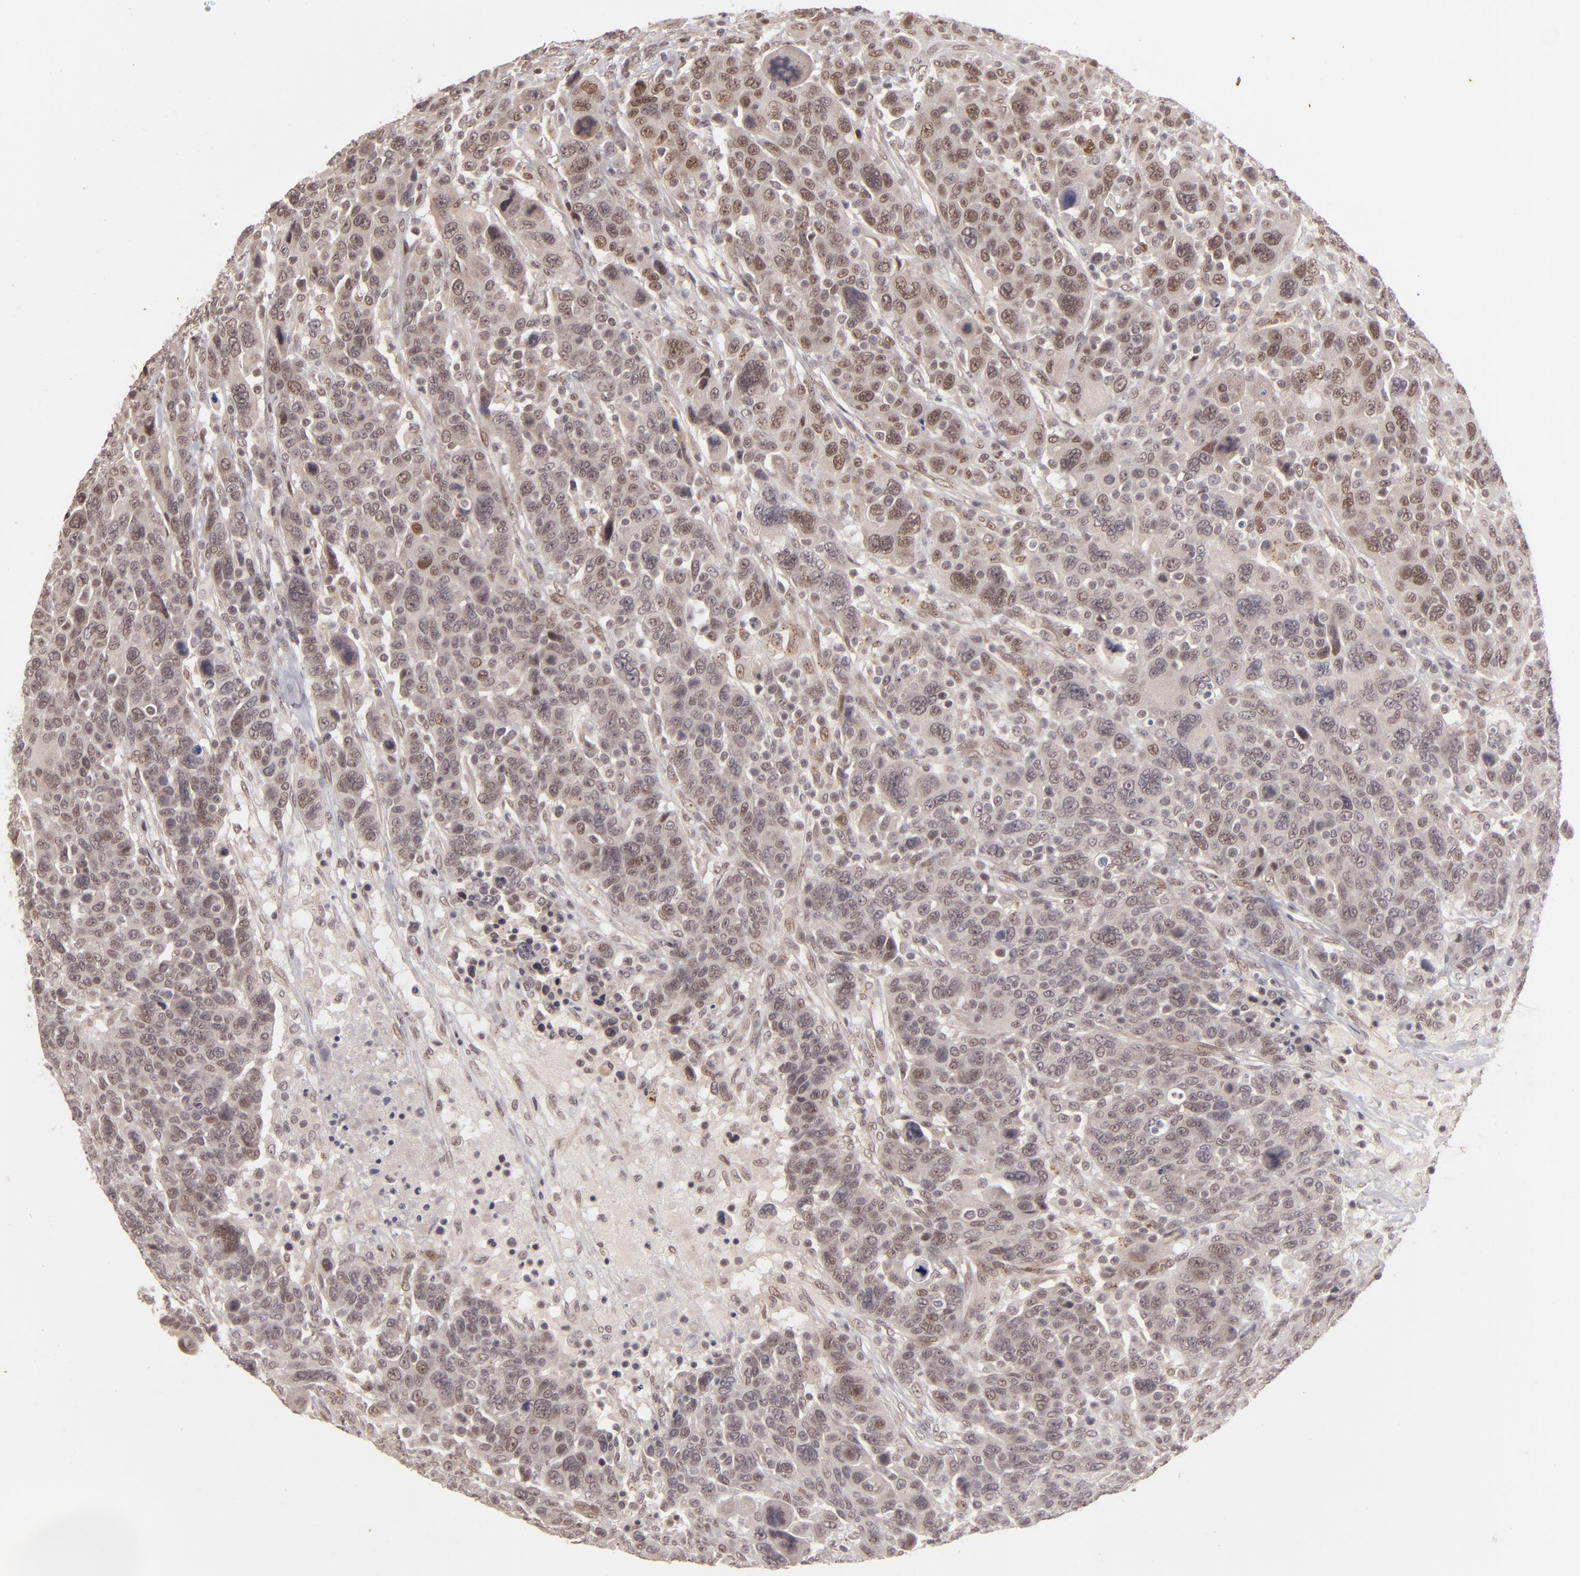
{"staining": {"intensity": "weak", "quantity": "25%-75%", "location": "cytoplasmic/membranous,nuclear"}, "tissue": "breast cancer", "cell_type": "Tumor cells", "image_type": "cancer", "snomed": [{"axis": "morphology", "description": "Duct carcinoma"}, {"axis": "topography", "description": "Breast"}], "caption": "Approximately 25%-75% of tumor cells in human breast infiltrating ductal carcinoma display weak cytoplasmic/membranous and nuclear protein staining as visualized by brown immunohistochemical staining.", "gene": "DFFA", "patient": {"sex": "female", "age": 37}}